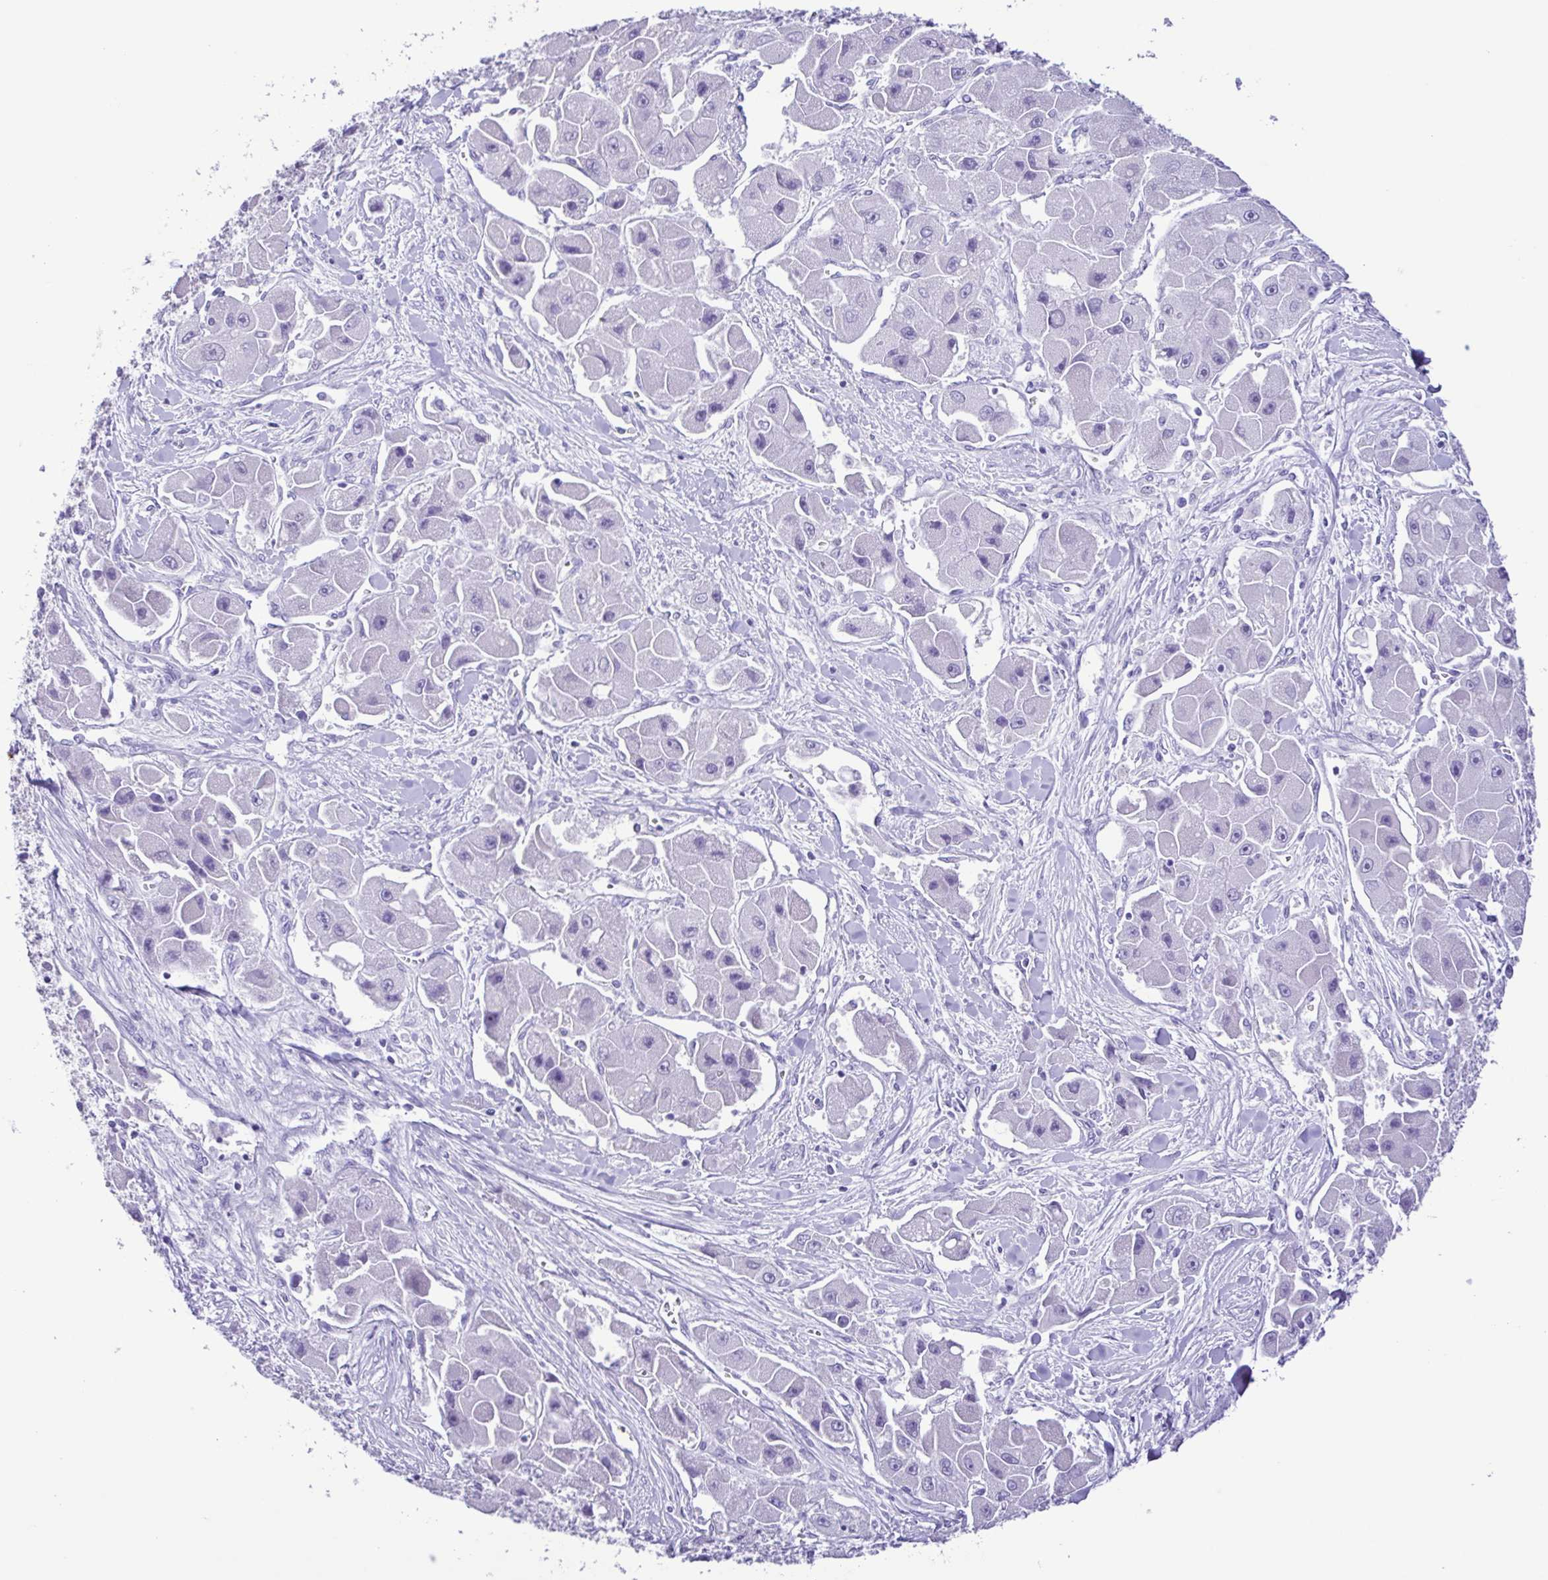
{"staining": {"intensity": "negative", "quantity": "none", "location": "none"}, "tissue": "liver cancer", "cell_type": "Tumor cells", "image_type": "cancer", "snomed": [{"axis": "morphology", "description": "Carcinoma, Hepatocellular, NOS"}, {"axis": "topography", "description": "Liver"}], "caption": "Tumor cells are negative for brown protein staining in liver cancer (hepatocellular carcinoma).", "gene": "CASP14", "patient": {"sex": "male", "age": 24}}